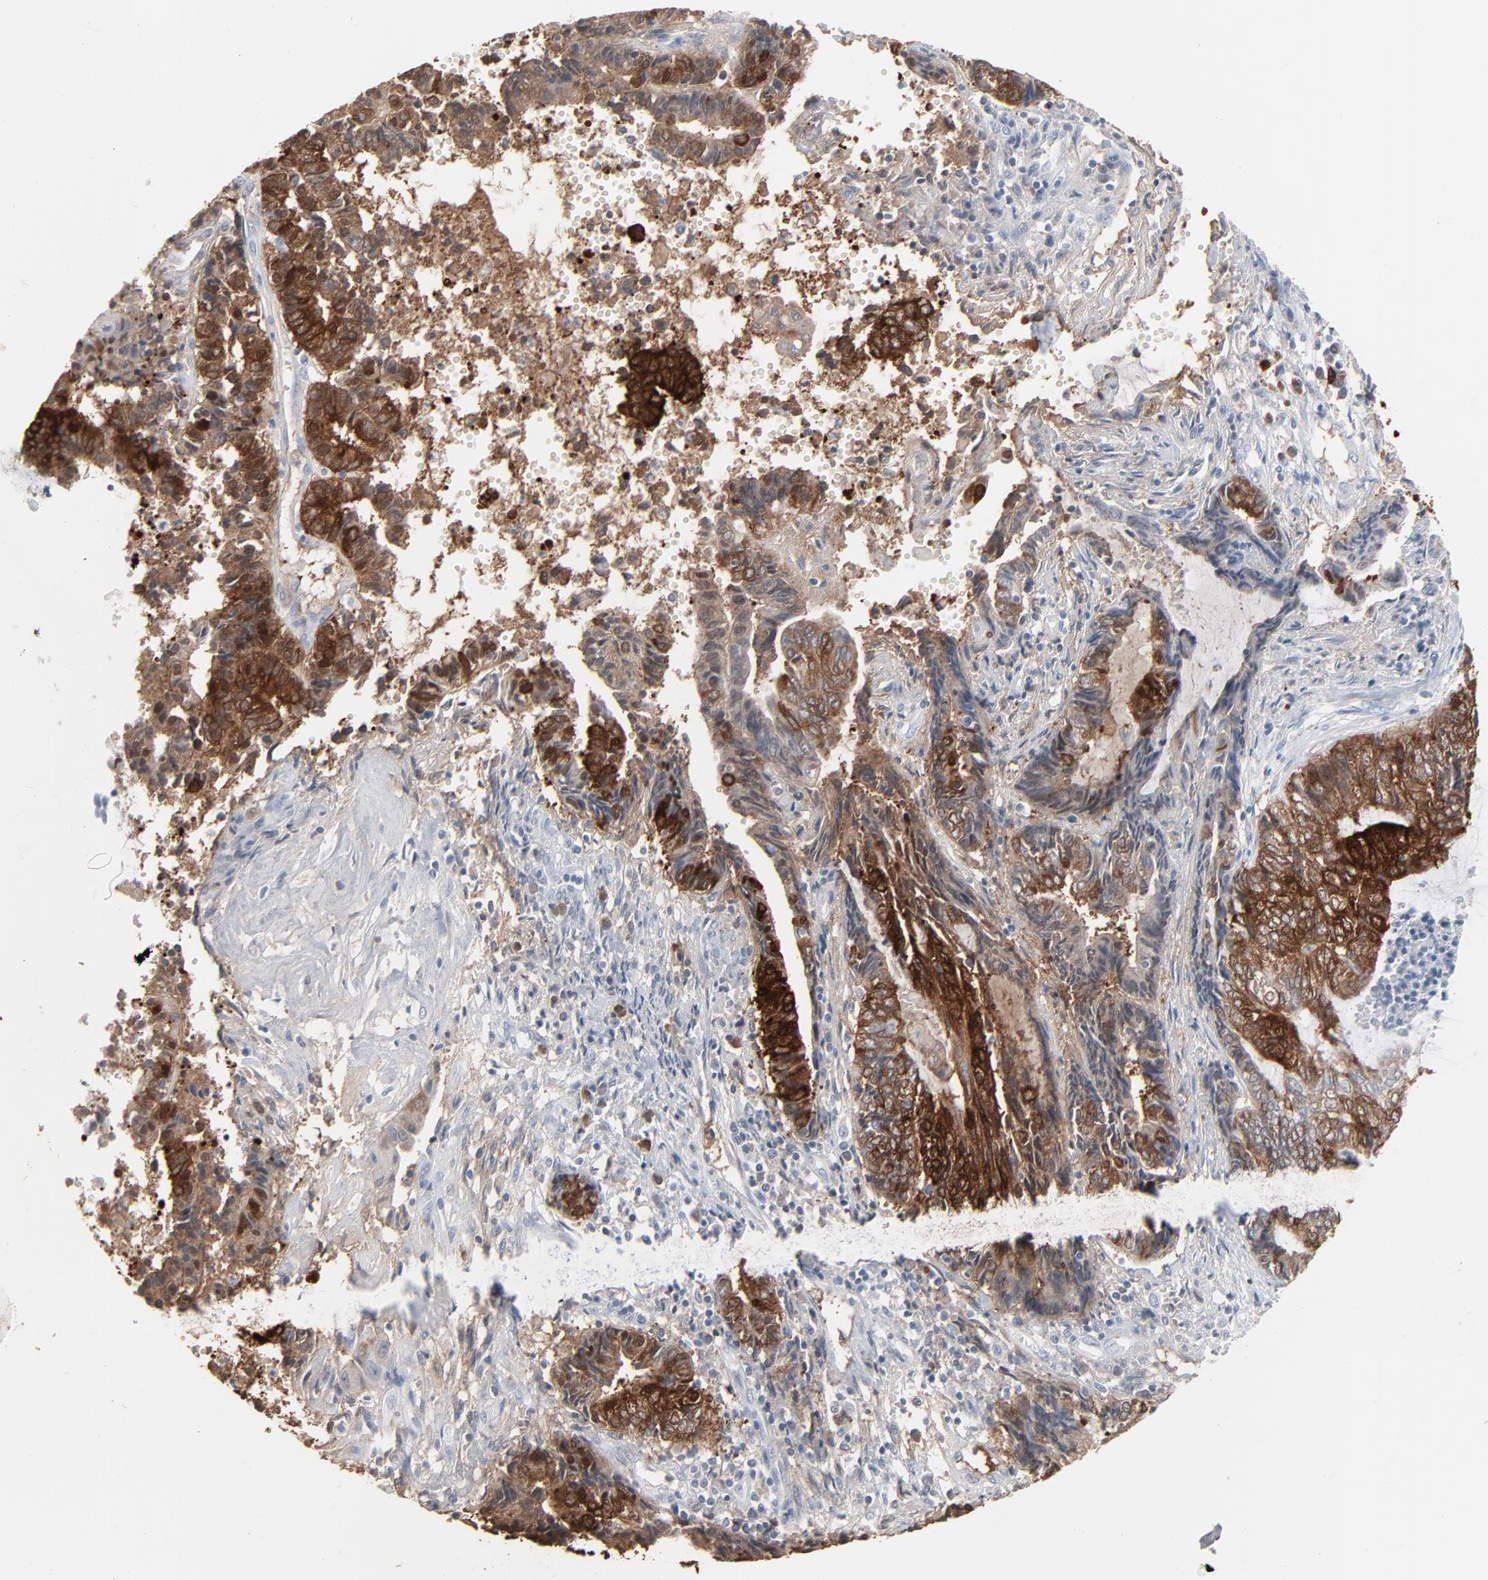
{"staining": {"intensity": "strong", "quantity": "25%-75%", "location": "cytoplasmic/membranous"}, "tissue": "endometrial cancer", "cell_type": "Tumor cells", "image_type": "cancer", "snomed": [{"axis": "morphology", "description": "Adenocarcinoma, NOS"}, {"axis": "topography", "description": "Uterus"}, {"axis": "topography", "description": "Endometrium"}], "caption": "Brown immunohistochemical staining in endometrial cancer (adenocarcinoma) demonstrates strong cytoplasmic/membranous positivity in approximately 25%-75% of tumor cells.", "gene": "PHGDH", "patient": {"sex": "female", "age": 70}}